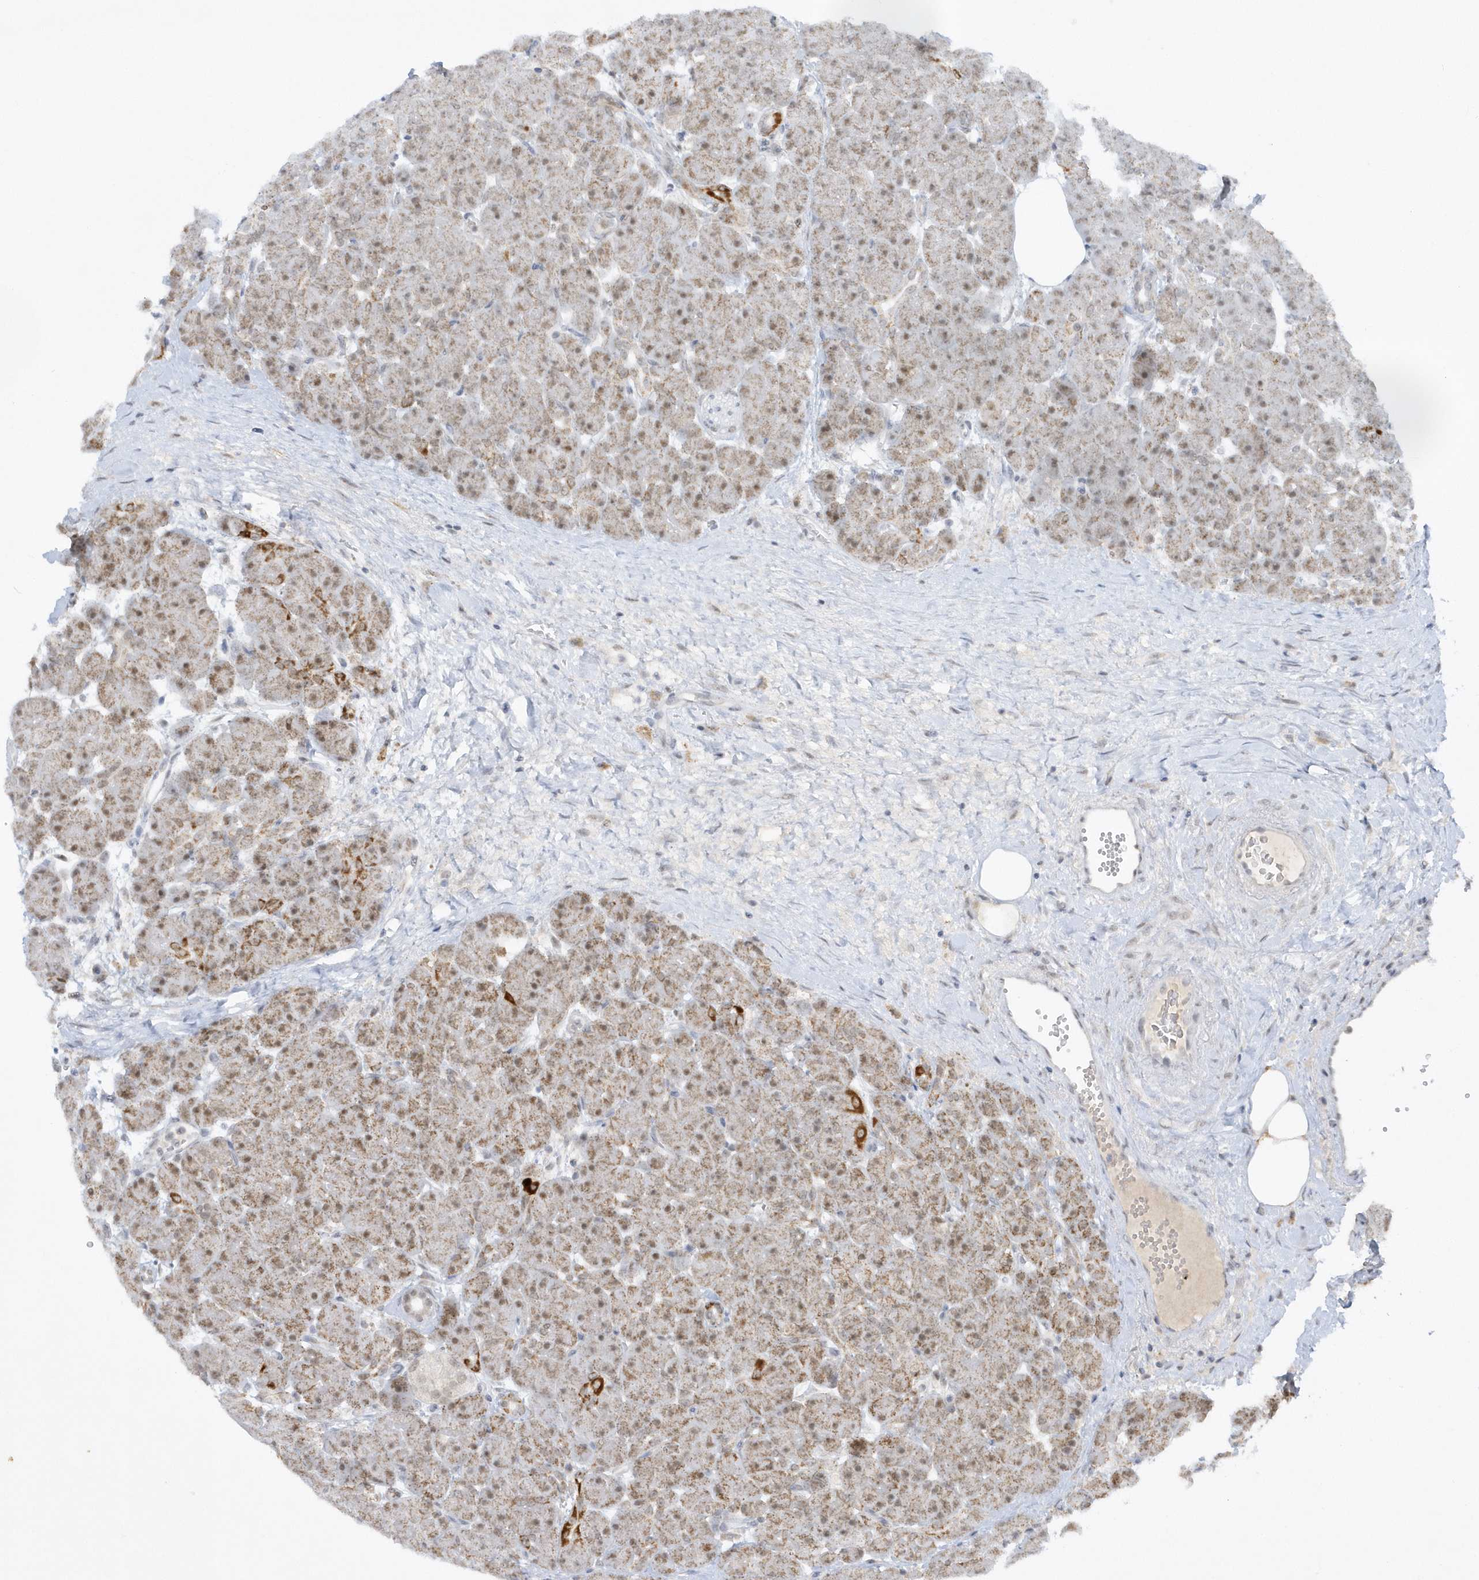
{"staining": {"intensity": "moderate", "quantity": ">75%", "location": "cytoplasmic/membranous,nuclear"}, "tissue": "pancreas", "cell_type": "Exocrine glandular cells", "image_type": "normal", "snomed": [{"axis": "morphology", "description": "Normal tissue, NOS"}, {"axis": "topography", "description": "Pancreas"}], "caption": "Benign pancreas reveals moderate cytoplasmic/membranous,nuclear expression in approximately >75% of exocrine glandular cells, visualized by immunohistochemistry.", "gene": "CPSF3", "patient": {"sex": "male", "age": 66}}